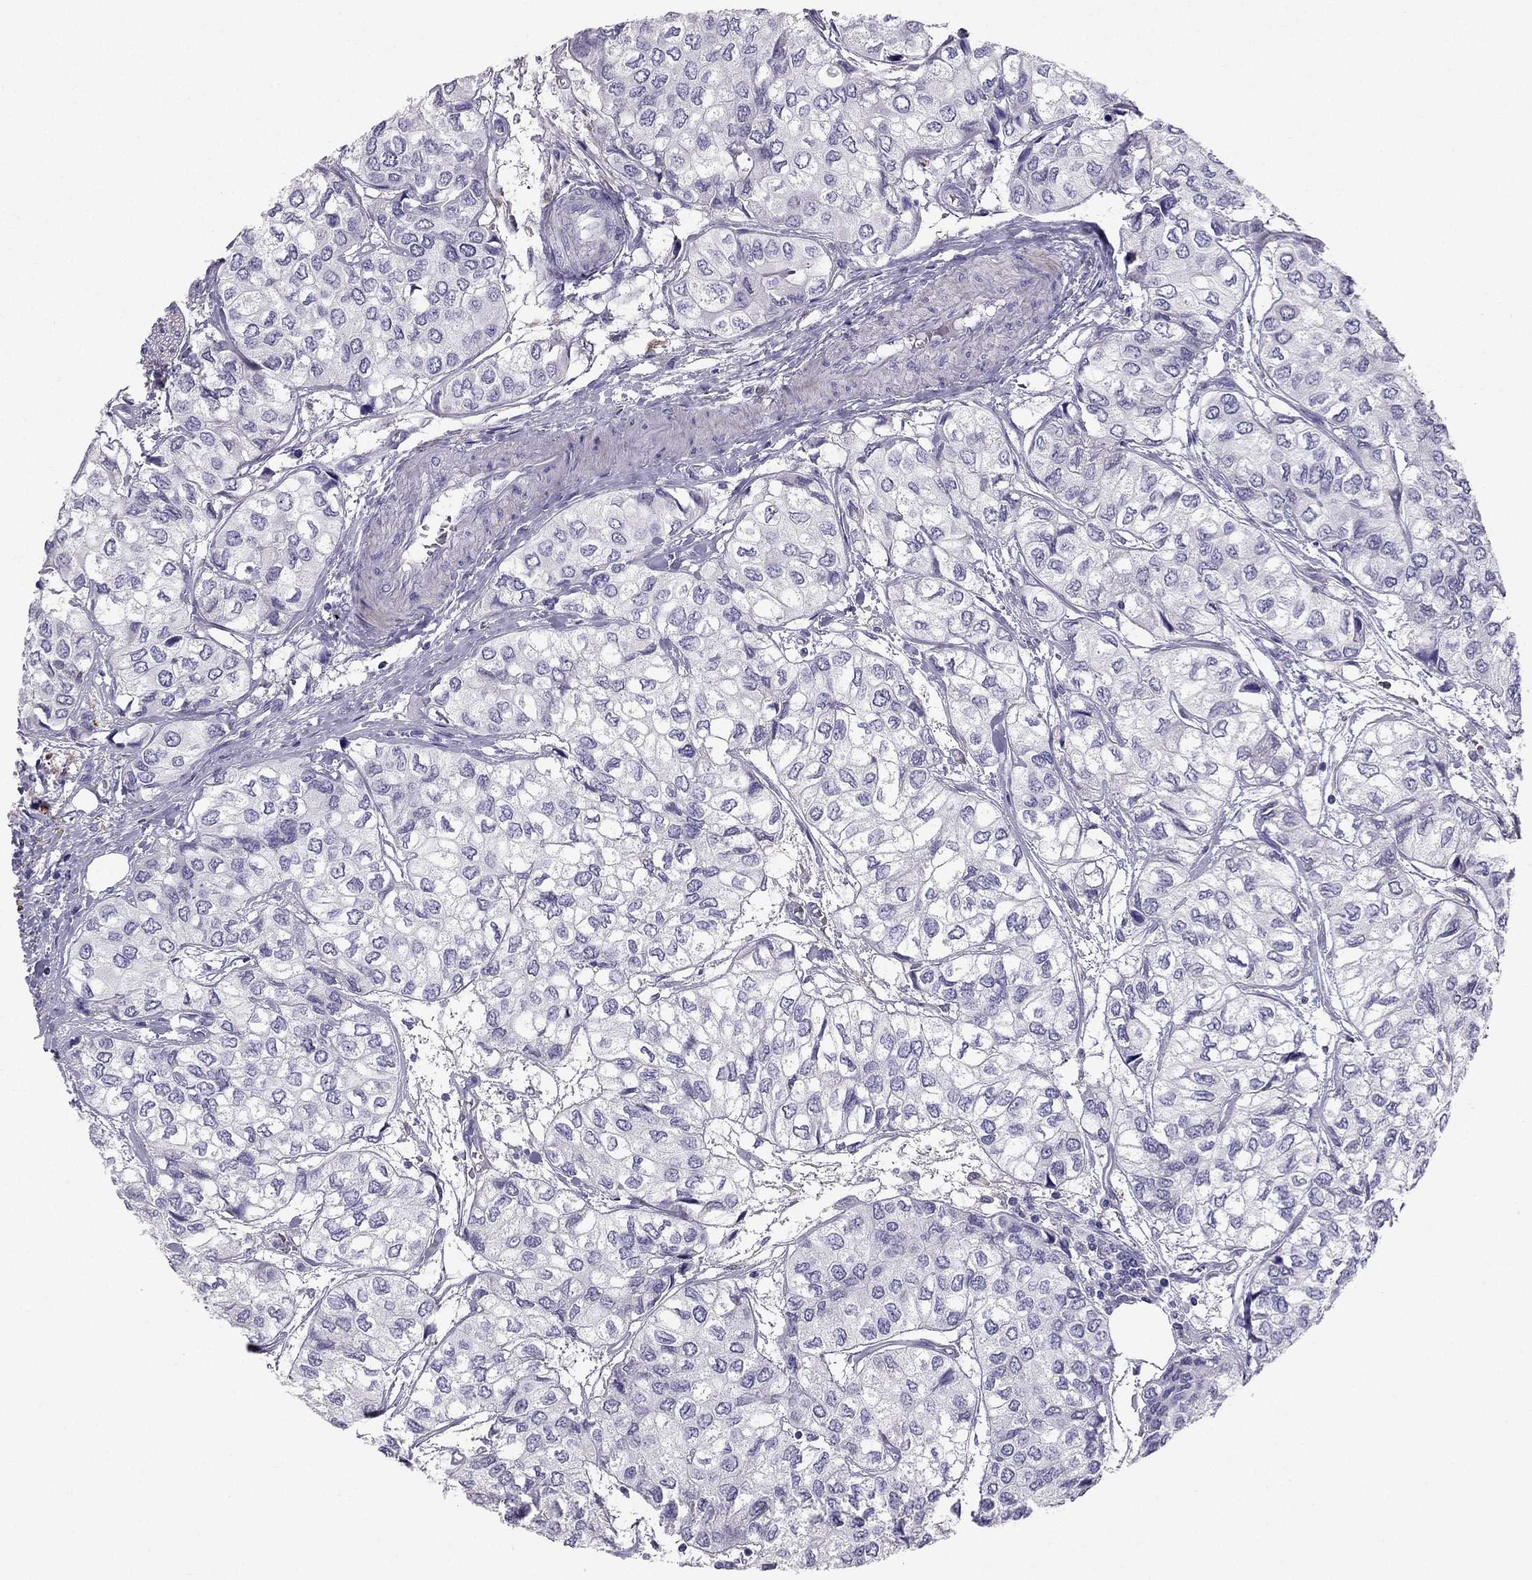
{"staining": {"intensity": "negative", "quantity": "none", "location": "none"}, "tissue": "urothelial cancer", "cell_type": "Tumor cells", "image_type": "cancer", "snomed": [{"axis": "morphology", "description": "Urothelial carcinoma, High grade"}, {"axis": "topography", "description": "Urinary bladder"}], "caption": "The immunohistochemistry histopathology image has no significant positivity in tumor cells of urothelial carcinoma (high-grade) tissue.", "gene": "LMTK3", "patient": {"sex": "male", "age": 73}}